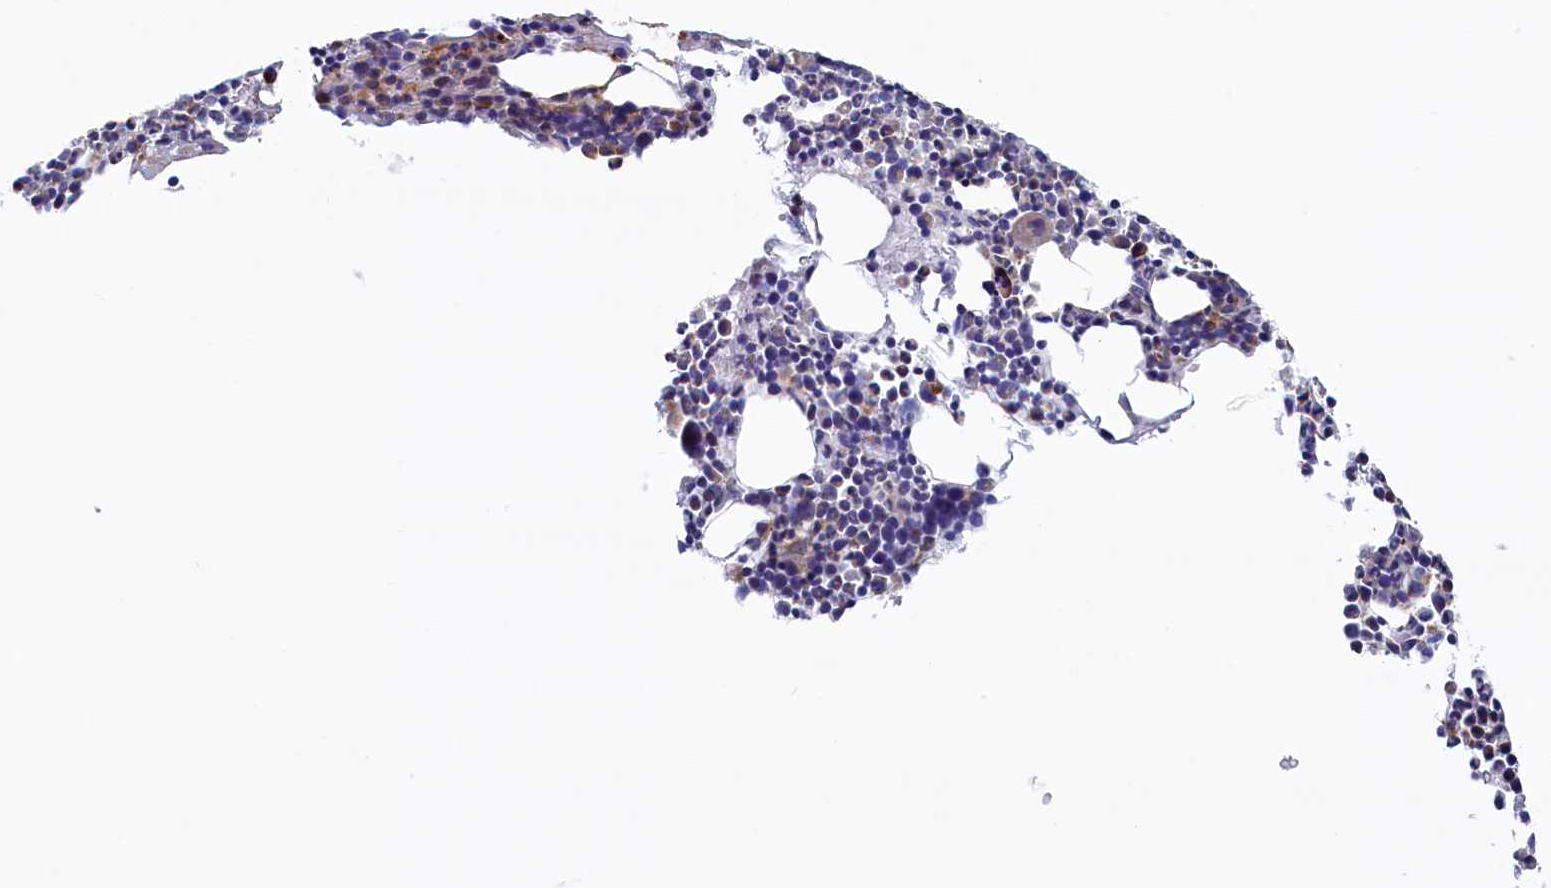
{"staining": {"intensity": "negative", "quantity": "none", "location": "none"}, "tissue": "bone marrow", "cell_type": "Hematopoietic cells", "image_type": "normal", "snomed": [{"axis": "morphology", "description": "Normal tissue, NOS"}, {"axis": "topography", "description": "Bone marrow"}], "caption": "Human bone marrow stained for a protein using IHC demonstrates no staining in hematopoietic cells.", "gene": "NUDT7", "patient": {"sex": "male", "age": 51}}